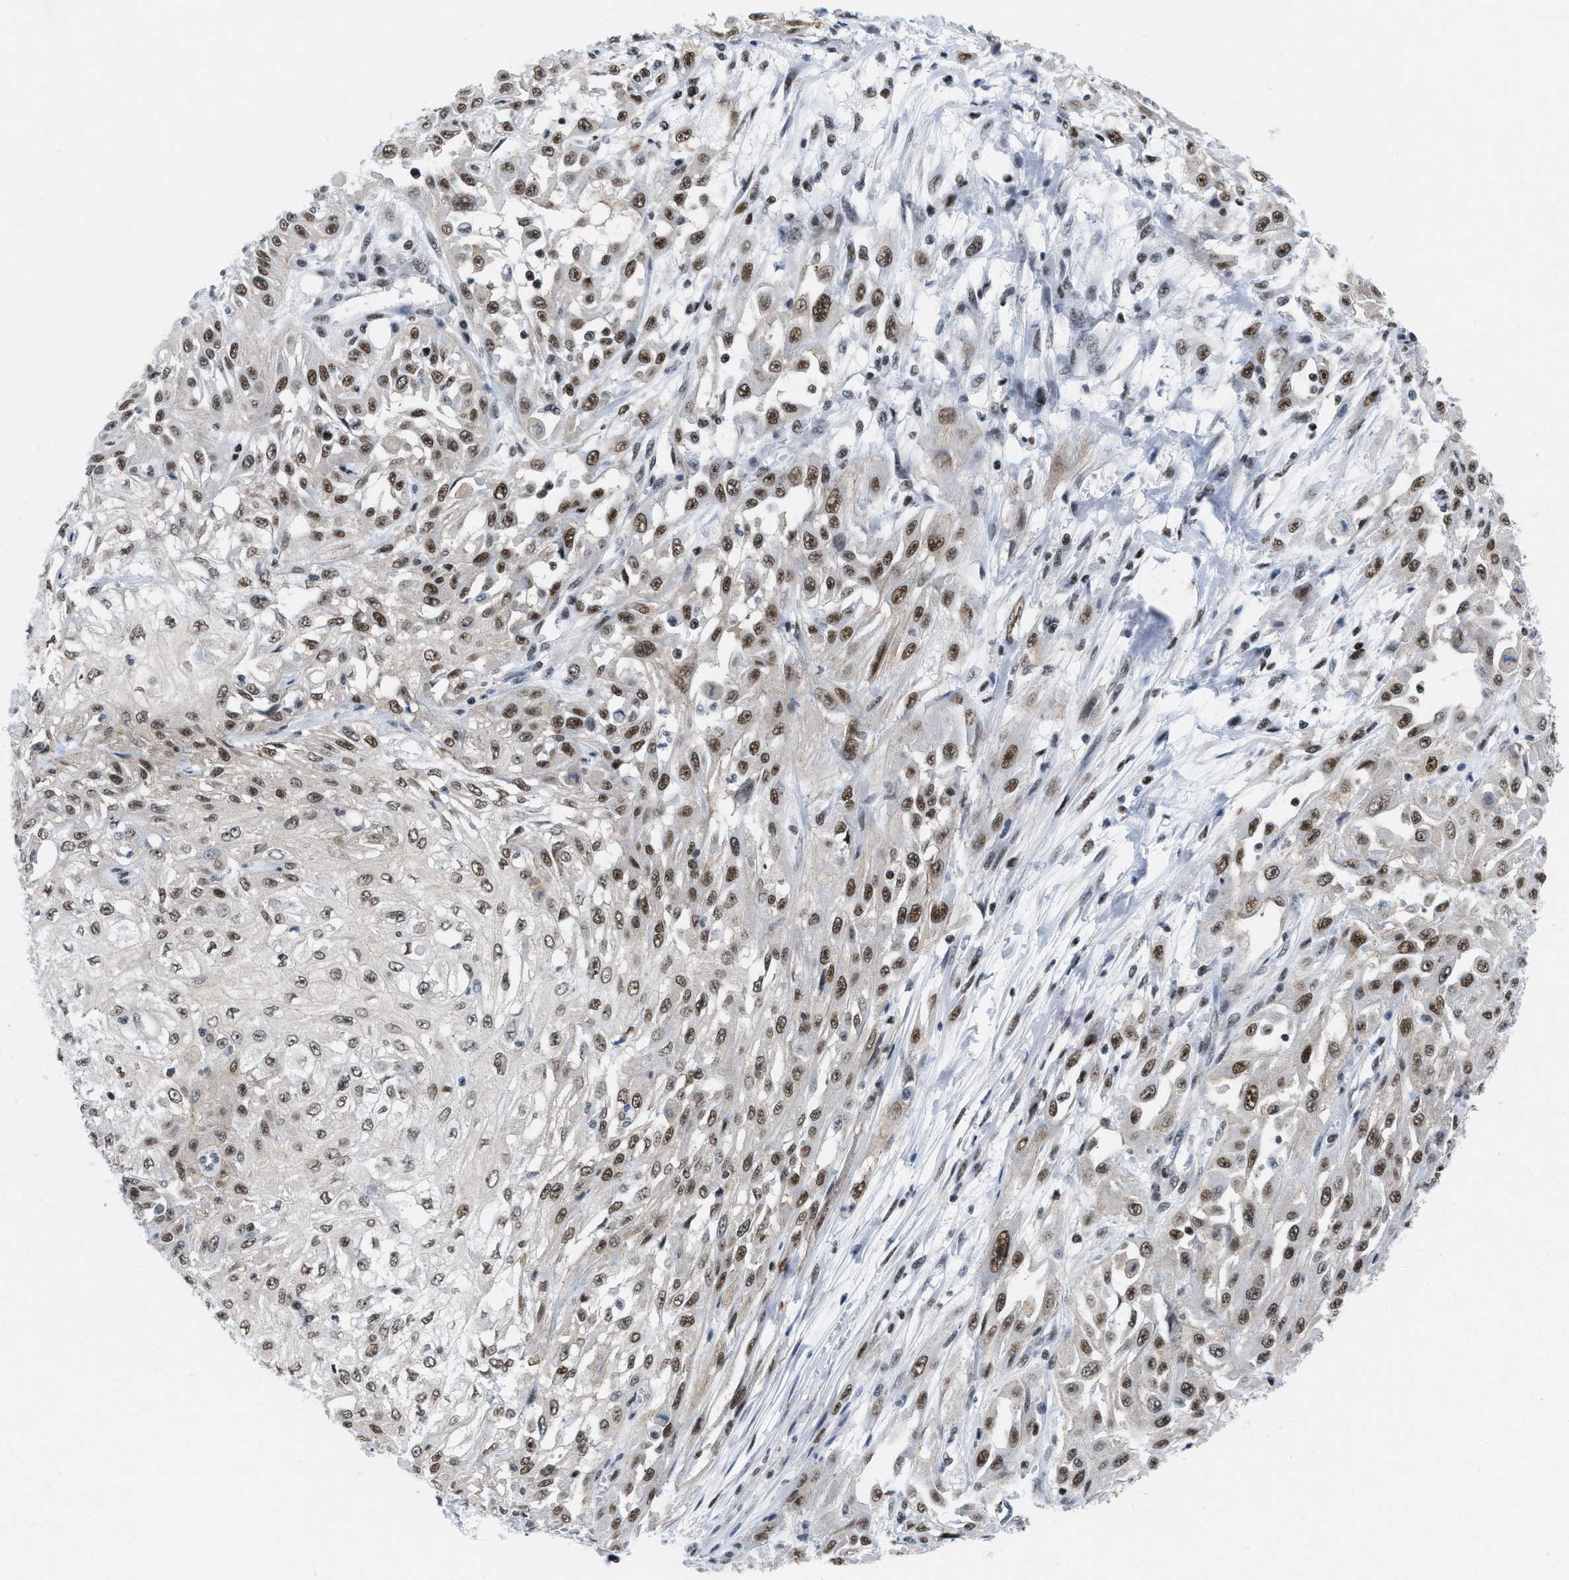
{"staining": {"intensity": "moderate", "quantity": ">75%", "location": "nuclear"}, "tissue": "skin cancer", "cell_type": "Tumor cells", "image_type": "cancer", "snomed": [{"axis": "morphology", "description": "Squamous cell carcinoma, NOS"}, {"axis": "morphology", "description": "Squamous cell carcinoma, metastatic, NOS"}, {"axis": "topography", "description": "Skin"}, {"axis": "topography", "description": "Lymph node"}], "caption": "Skin cancer (squamous cell carcinoma) tissue exhibits moderate nuclear staining in approximately >75% of tumor cells", "gene": "MIER1", "patient": {"sex": "male", "age": 75}}